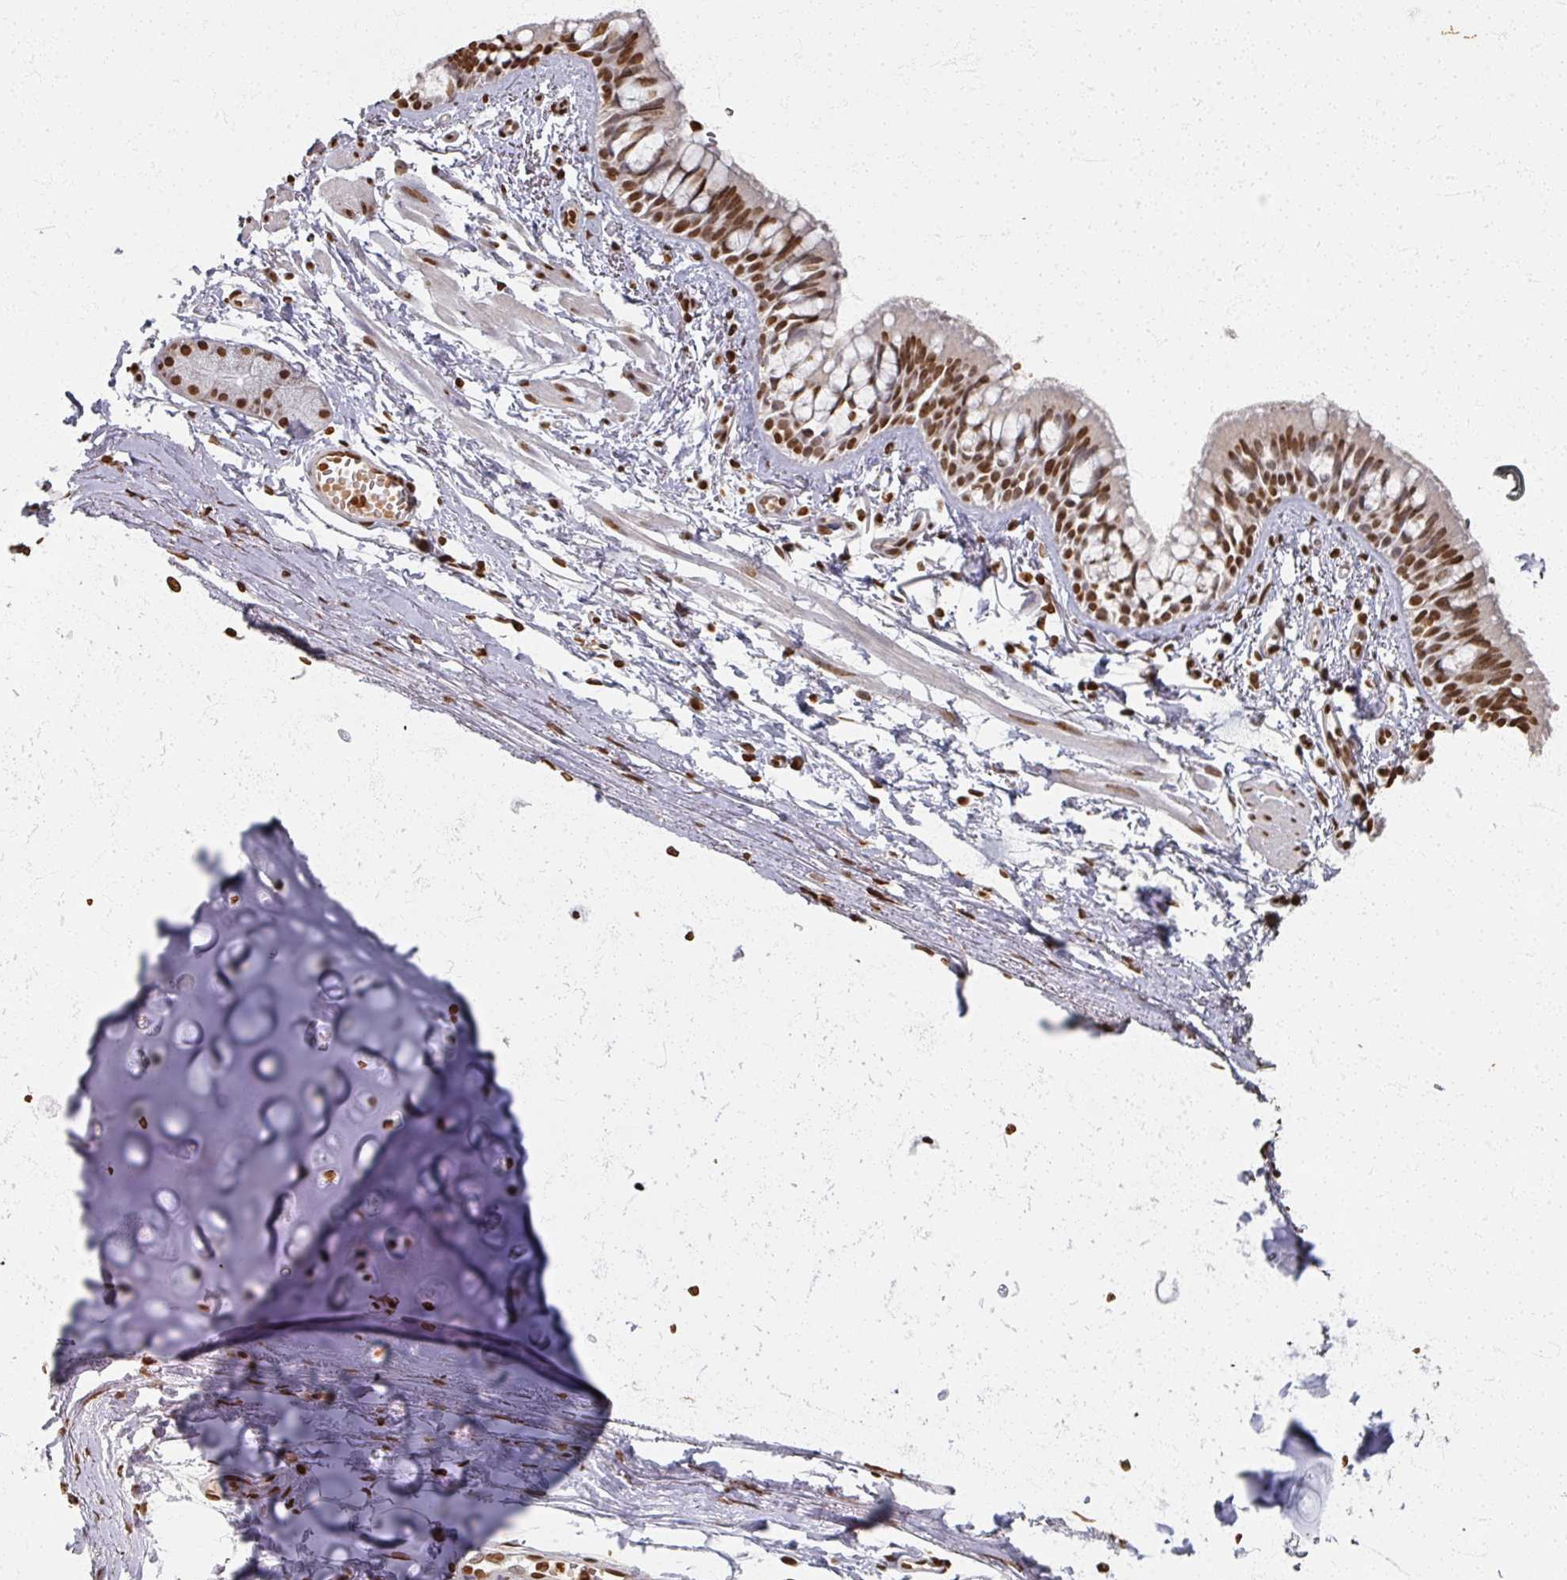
{"staining": {"intensity": "moderate", "quantity": ">75%", "location": "nuclear"}, "tissue": "bronchus", "cell_type": "Respiratory epithelial cells", "image_type": "normal", "snomed": [{"axis": "morphology", "description": "Normal tissue, NOS"}, {"axis": "topography", "description": "Lymph node"}, {"axis": "topography", "description": "Cartilage tissue"}, {"axis": "topography", "description": "Bronchus"}], "caption": "DAB (3,3'-diaminobenzidine) immunohistochemical staining of benign human bronchus displays moderate nuclear protein positivity in about >75% of respiratory epithelial cells.", "gene": "DCUN1D5", "patient": {"sex": "female", "age": 70}}